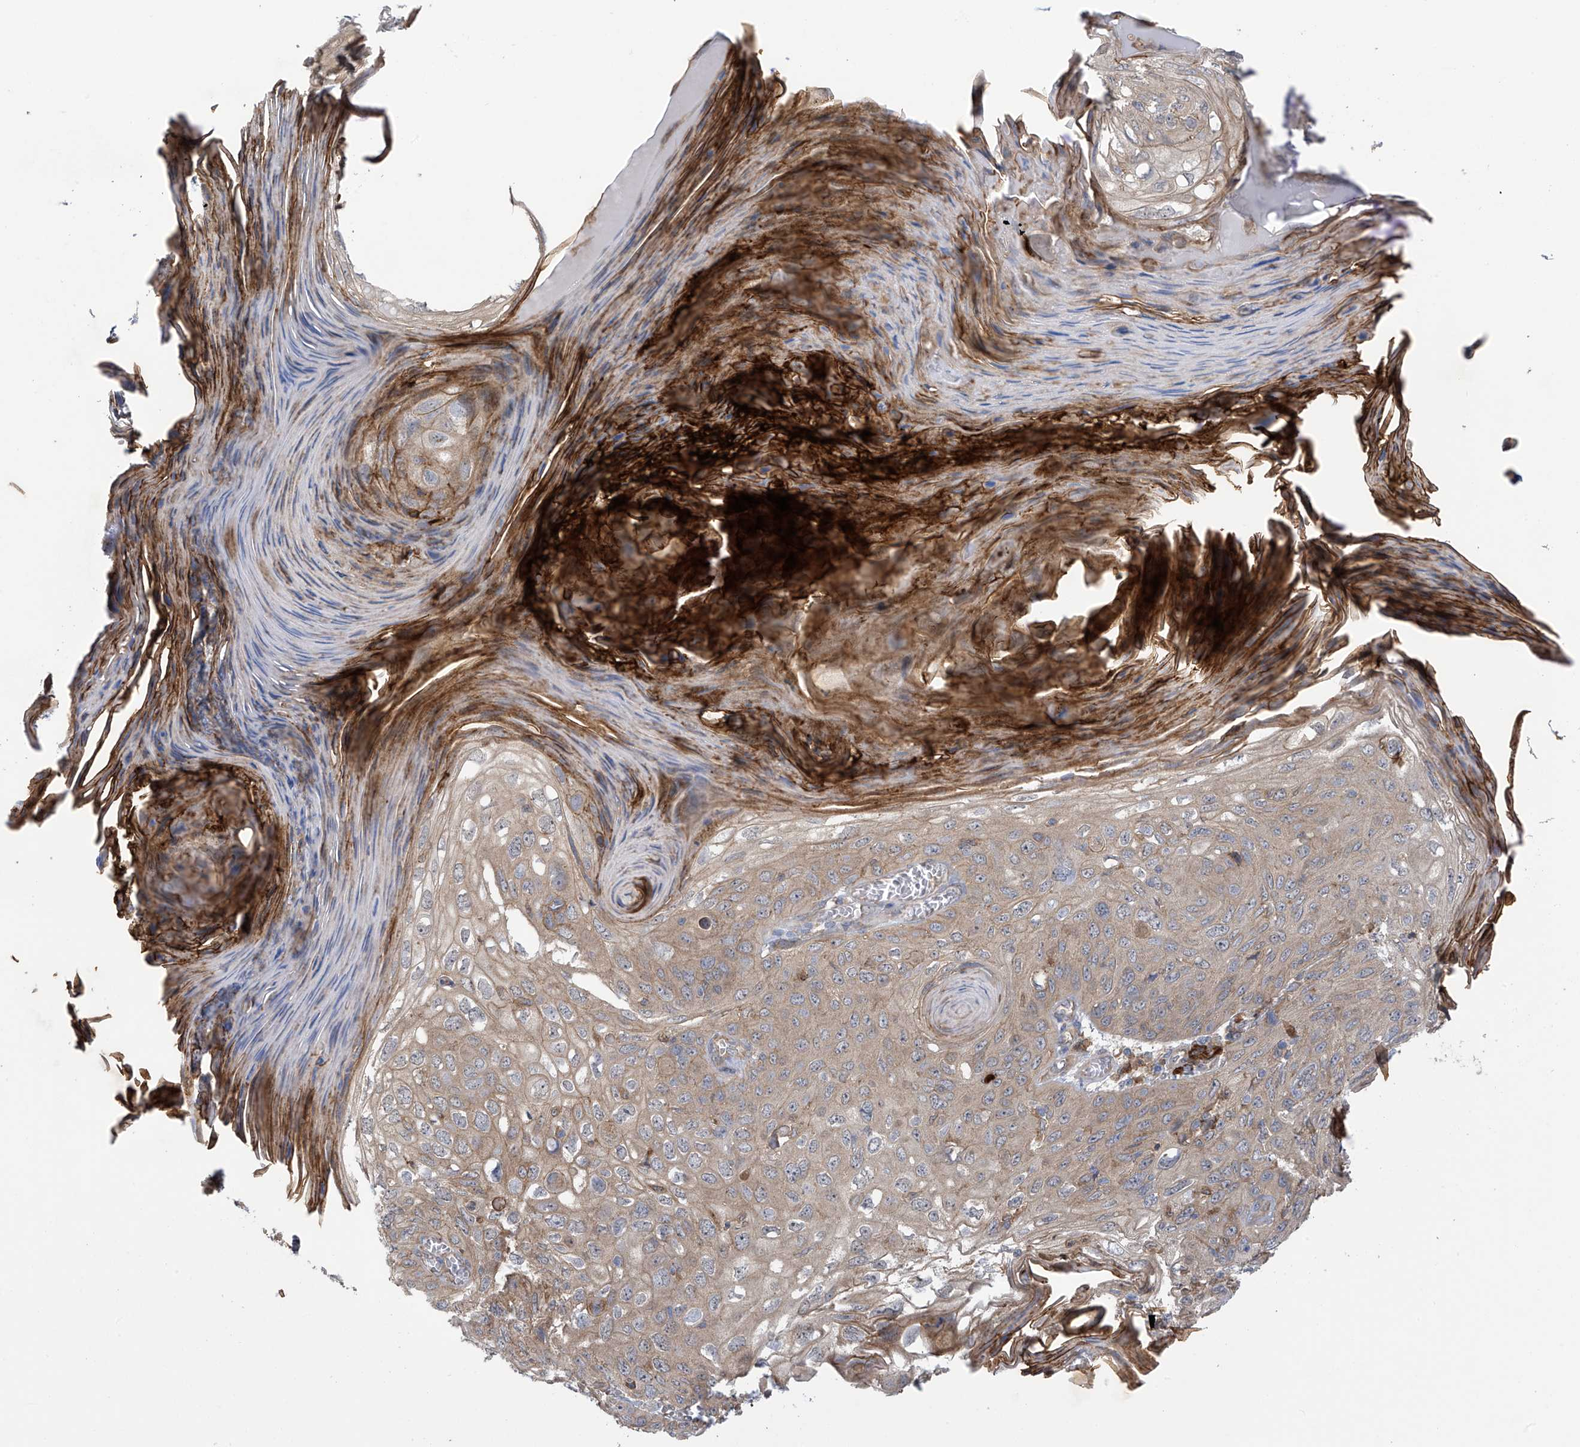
{"staining": {"intensity": "weak", "quantity": ">75%", "location": "cytoplasmic/membranous"}, "tissue": "skin cancer", "cell_type": "Tumor cells", "image_type": "cancer", "snomed": [{"axis": "morphology", "description": "Squamous cell carcinoma, NOS"}, {"axis": "topography", "description": "Skin"}], "caption": "Squamous cell carcinoma (skin) stained with IHC shows weak cytoplasmic/membranous expression in approximately >75% of tumor cells.", "gene": "KIAA1522", "patient": {"sex": "female", "age": 90}}